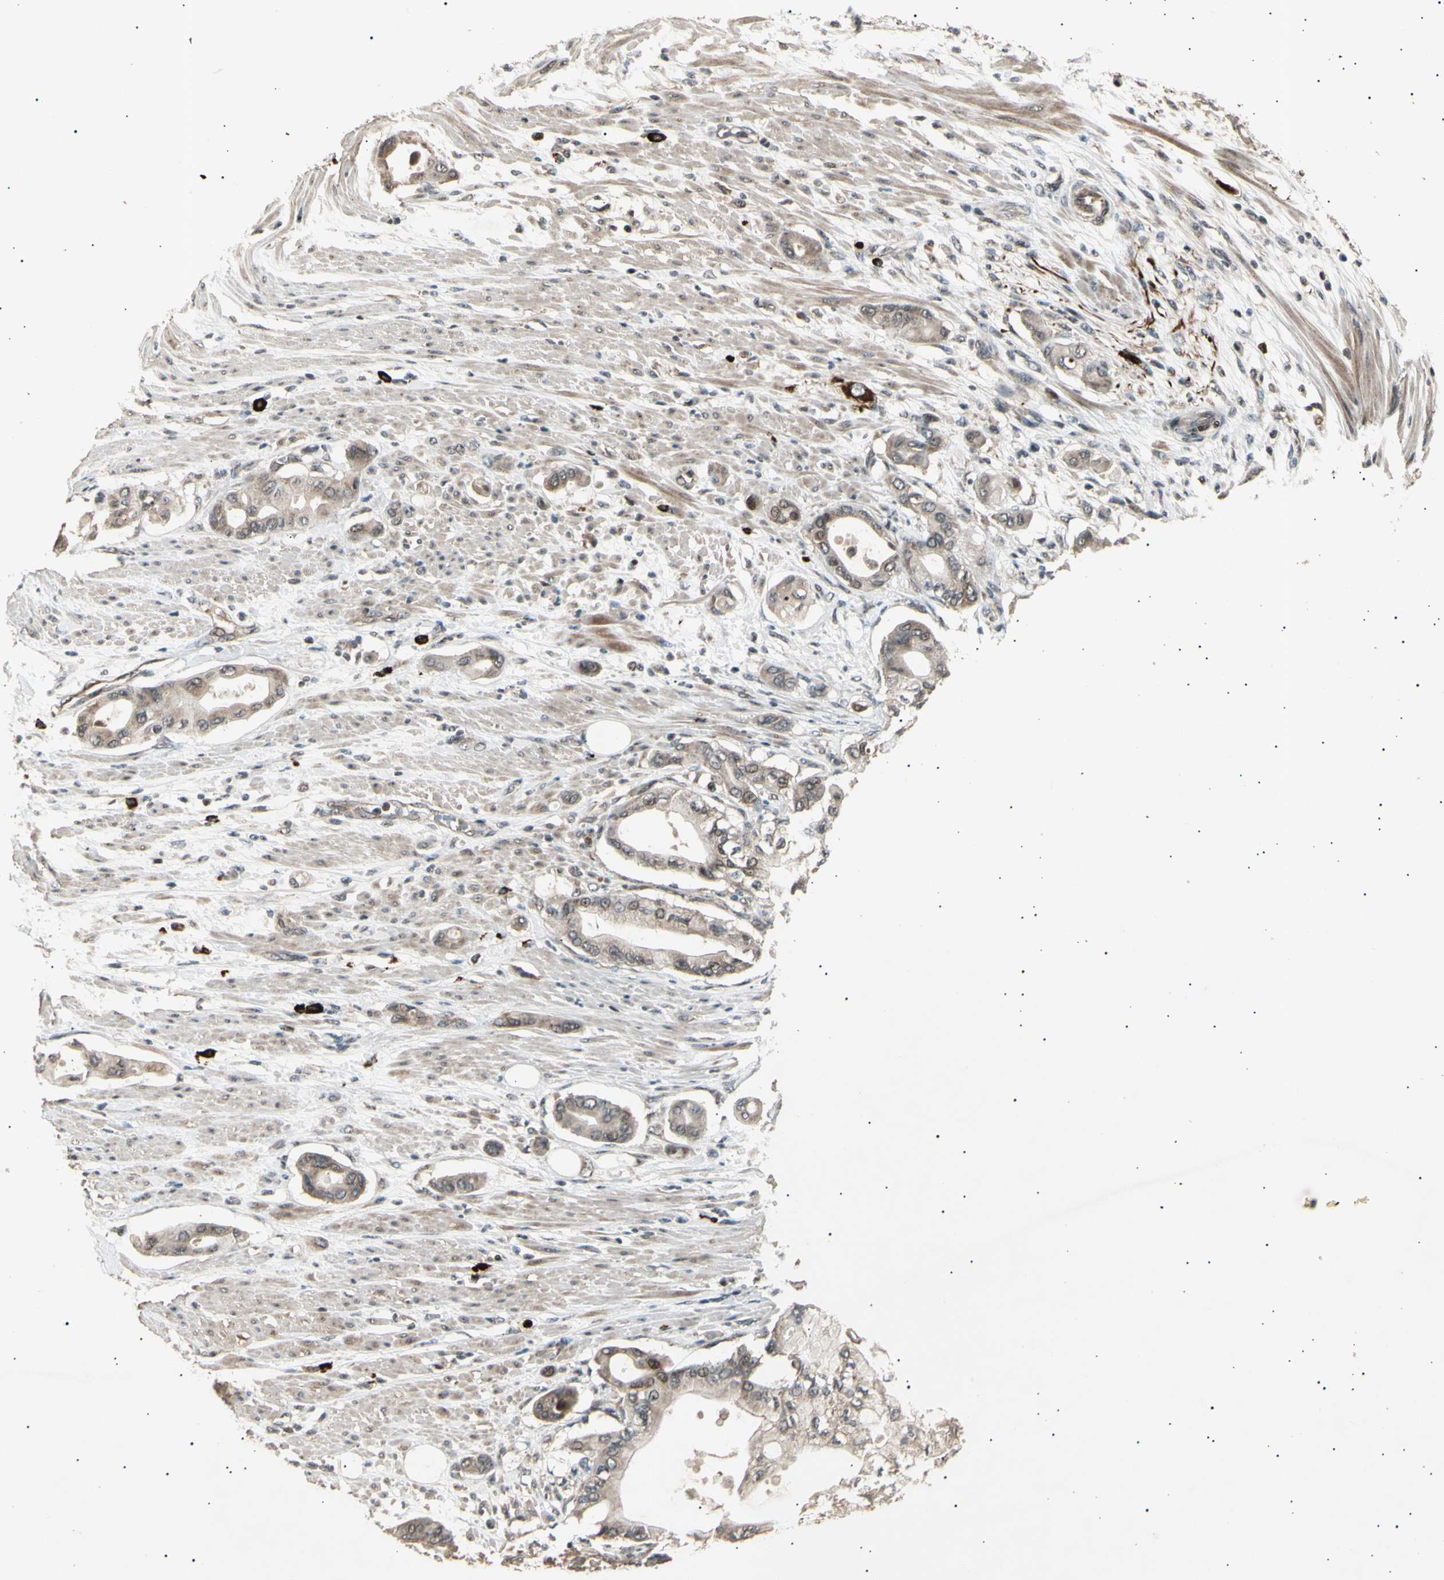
{"staining": {"intensity": "weak", "quantity": "25%-75%", "location": "cytoplasmic/membranous"}, "tissue": "pancreatic cancer", "cell_type": "Tumor cells", "image_type": "cancer", "snomed": [{"axis": "morphology", "description": "Adenocarcinoma, NOS"}, {"axis": "morphology", "description": "Adenocarcinoma, metastatic, NOS"}, {"axis": "topography", "description": "Lymph node"}, {"axis": "topography", "description": "Pancreas"}, {"axis": "topography", "description": "Duodenum"}], "caption": "Tumor cells show low levels of weak cytoplasmic/membranous positivity in about 25%-75% of cells in pancreatic cancer. The protein is stained brown, and the nuclei are stained in blue (DAB (3,3'-diaminobenzidine) IHC with brightfield microscopy, high magnification).", "gene": "NUAK2", "patient": {"sex": "female", "age": 64}}